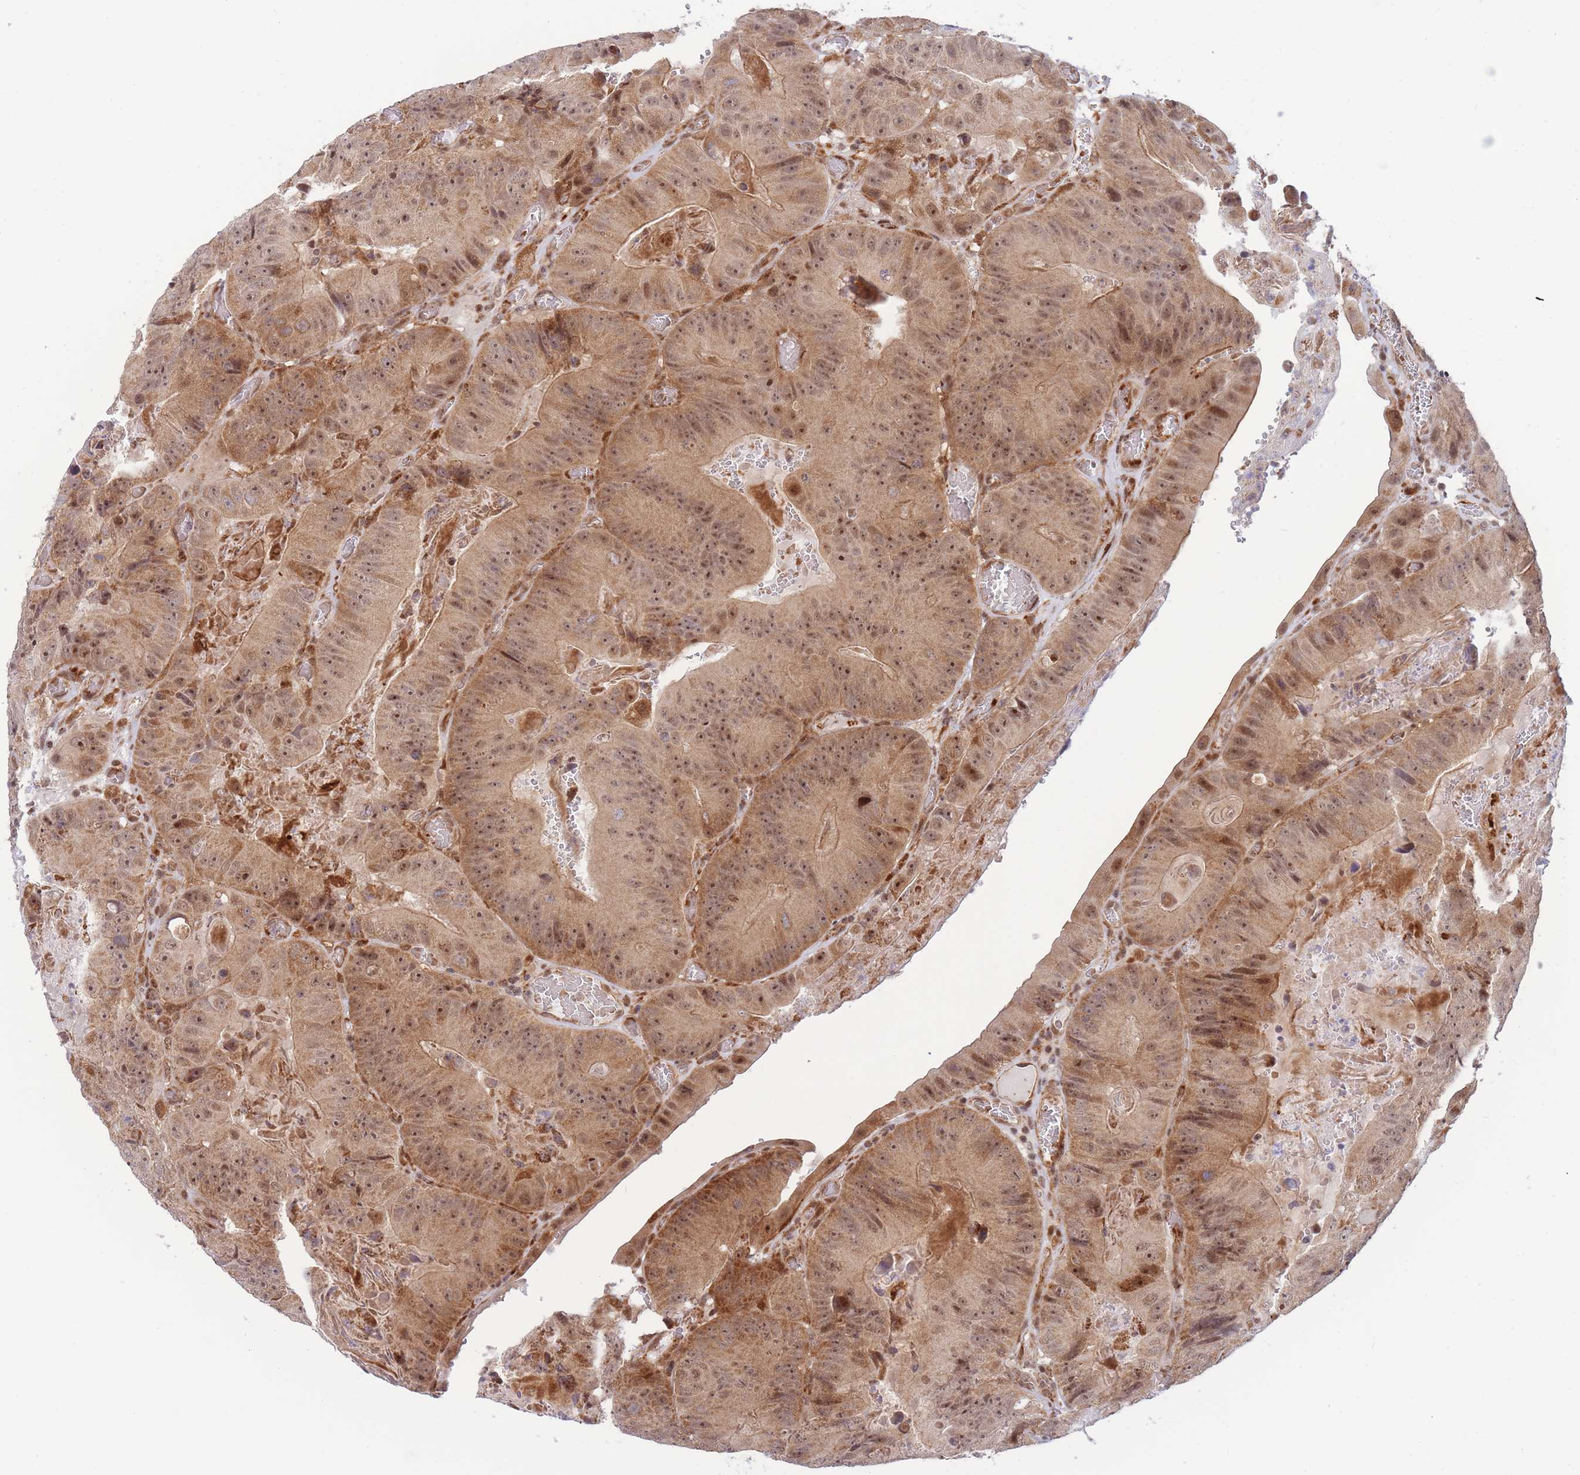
{"staining": {"intensity": "moderate", "quantity": ">75%", "location": "cytoplasmic/membranous,nuclear"}, "tissue": "colorectal cancer", "cell_type": "Tumor cells", "image_type": "cancer", "snomed": [{"axis": "morphology", "description": "Adenocarcinoma, NOS"}, {"axis": "topography", "description": "Colon"}], "caption": "Colorectal cancer stained for a protein (brown) displays moderate cytoplasmic/membranous and nuclear positive staining in approximately >75% of tumor cells.", "gene": "BOD1L1", "patient": {"sex": "female", "age": 86}}